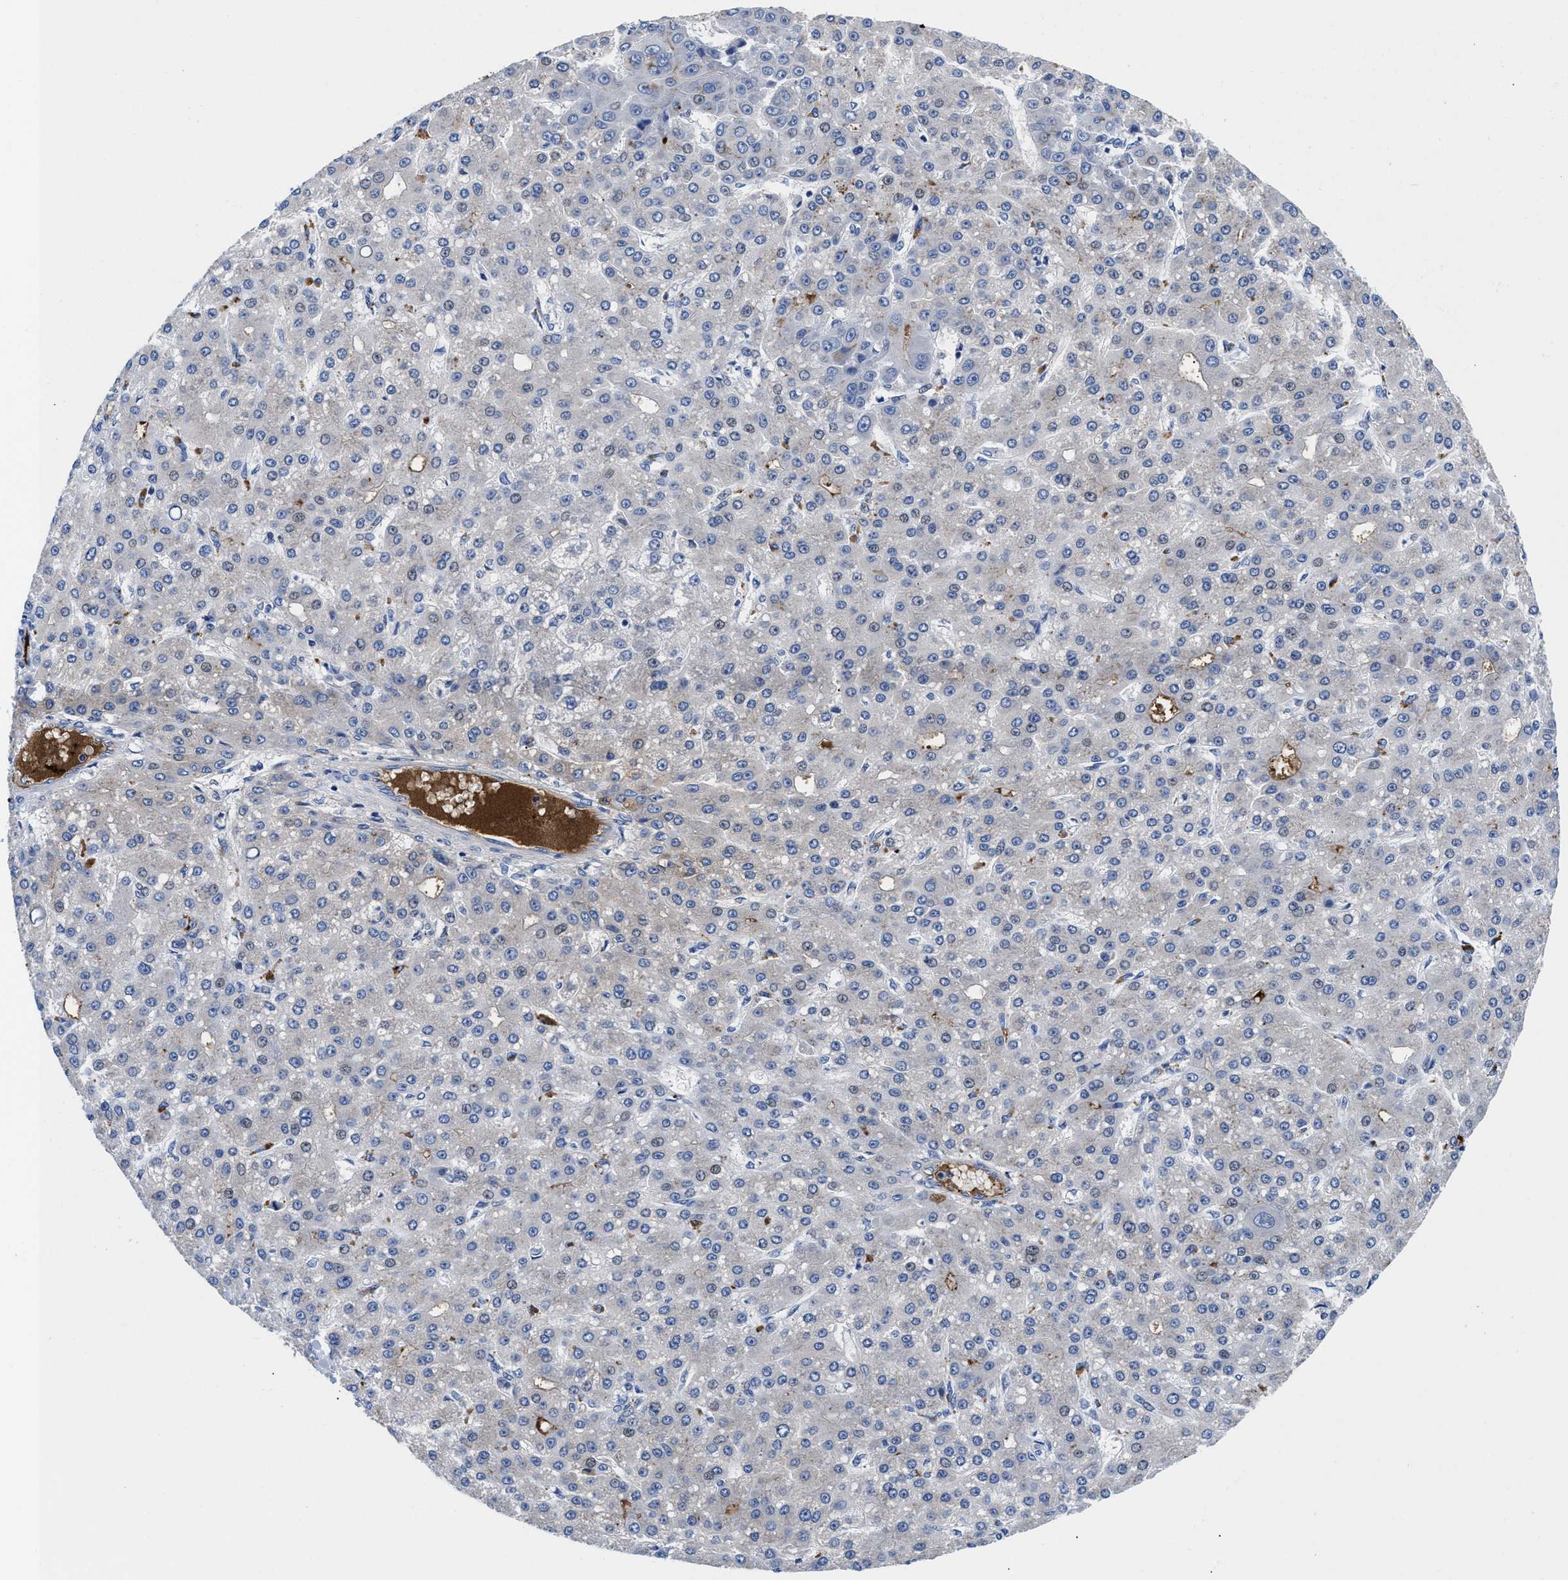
{"staining": {"intensity": "negative", "quantity": "none", "location": "none"}, "tissue": "liver cancer", "cell_type": "Tumor cells", "image_type": "cancer", "snomed": [{"axis": "morphology", "description": "Carcinoma, Hepatocellular, NOS"}, {"axis": "topography", "description": "Liver"}], "caption": "Photomicrograph shows no protein positivity in tumor cells of hepatocellular carcinoma (liver) tissue.", "gene": "DHRS13", "patient": {"sex": "male", "age": 67}}